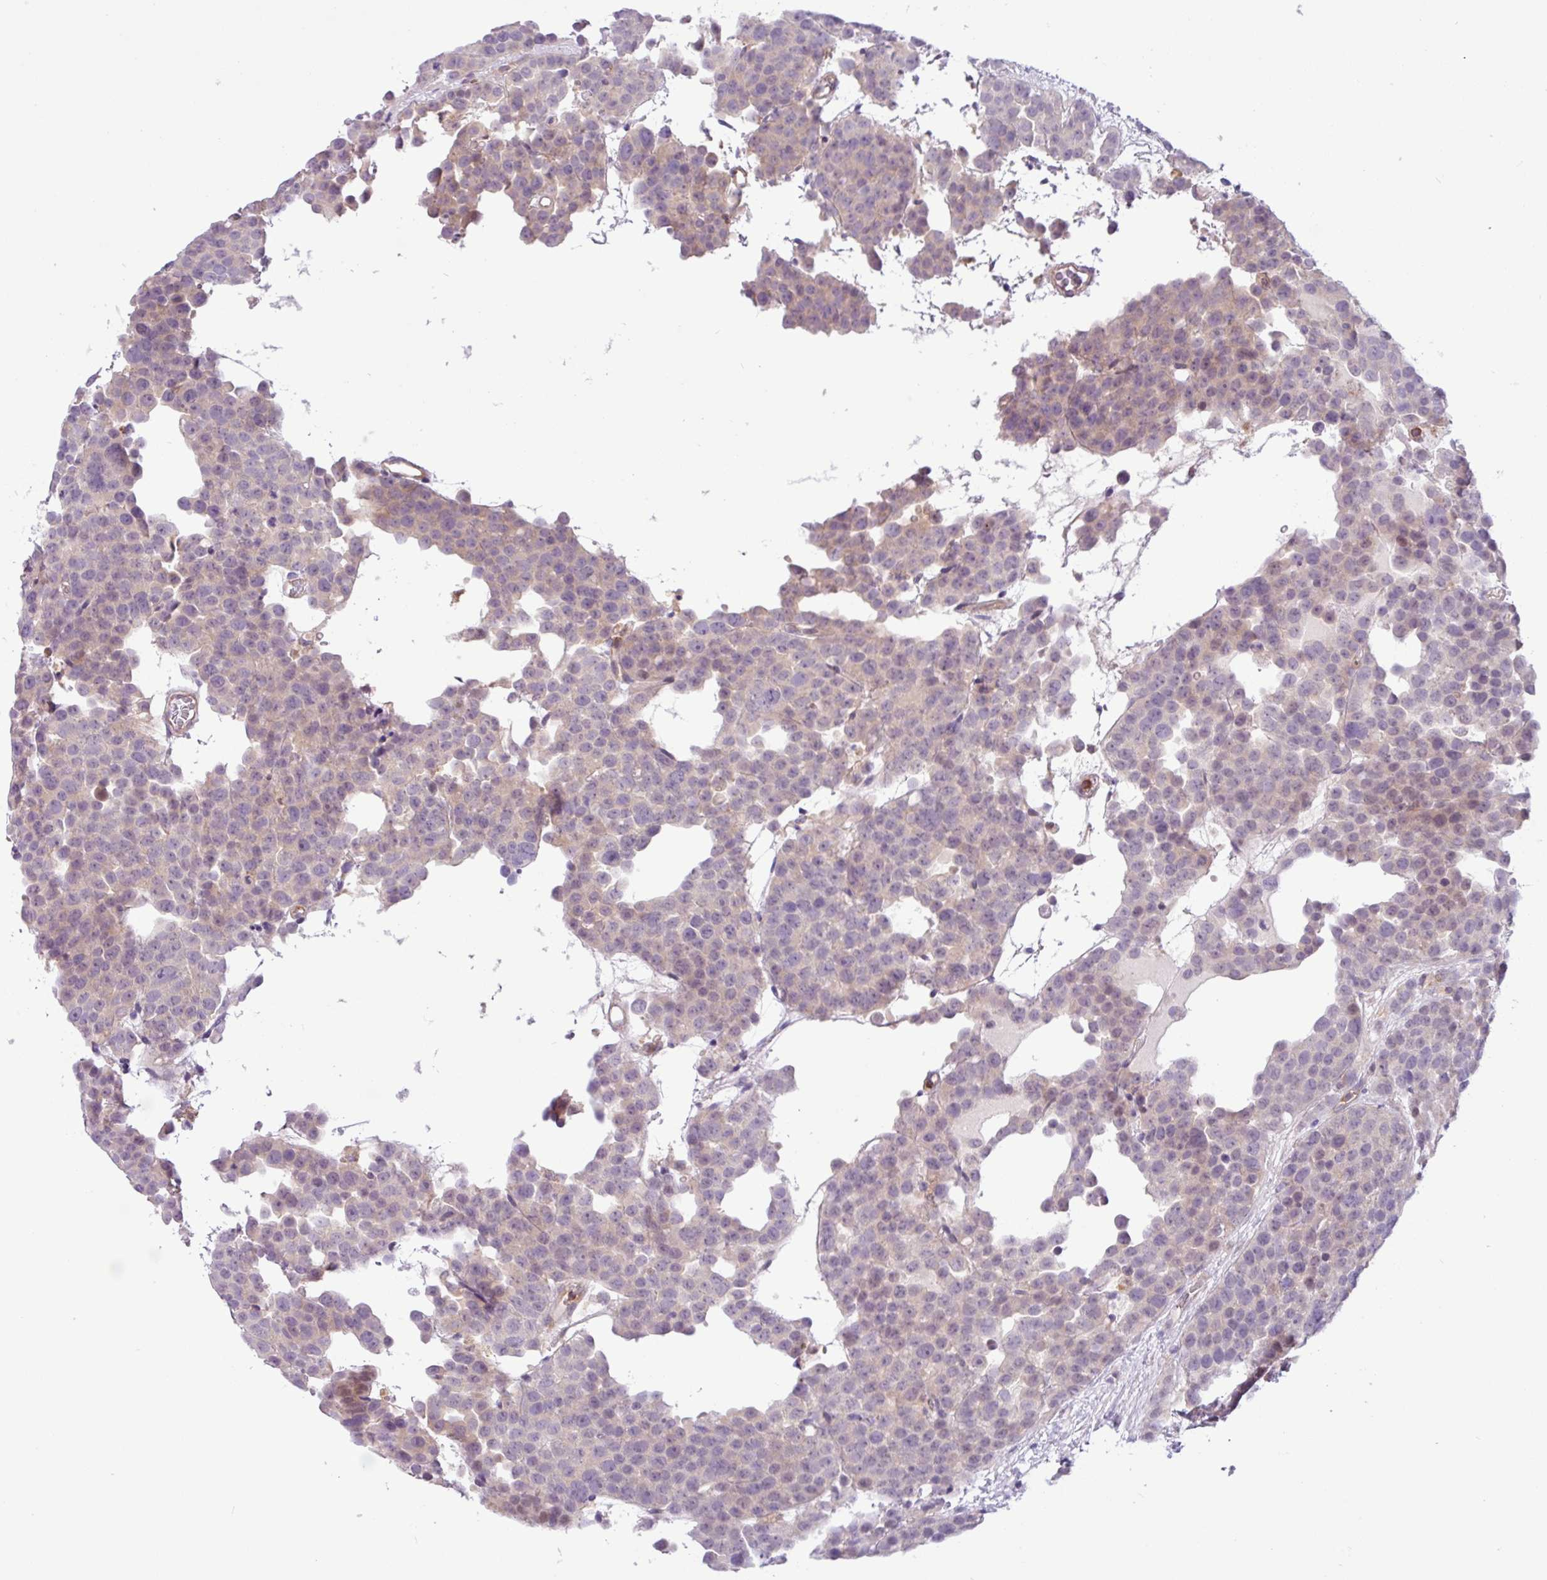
{"staining": {"intensity": "negative", "quantity": "none", "location": "none"}, "tissue": "testis cancer", "cell_type": "Tumor cells", "image_type": "cancer", "snomed": [{"axis": "morphology", "description": "Seminoma, NOS"}, {"axis": "topography", "description": "Testis"}], "caption": "Tumor cells are negative for brown protein staining in seminoma (testis).", "gene": "ACTR3", "patient": {"sex": "male", "age": 71}}